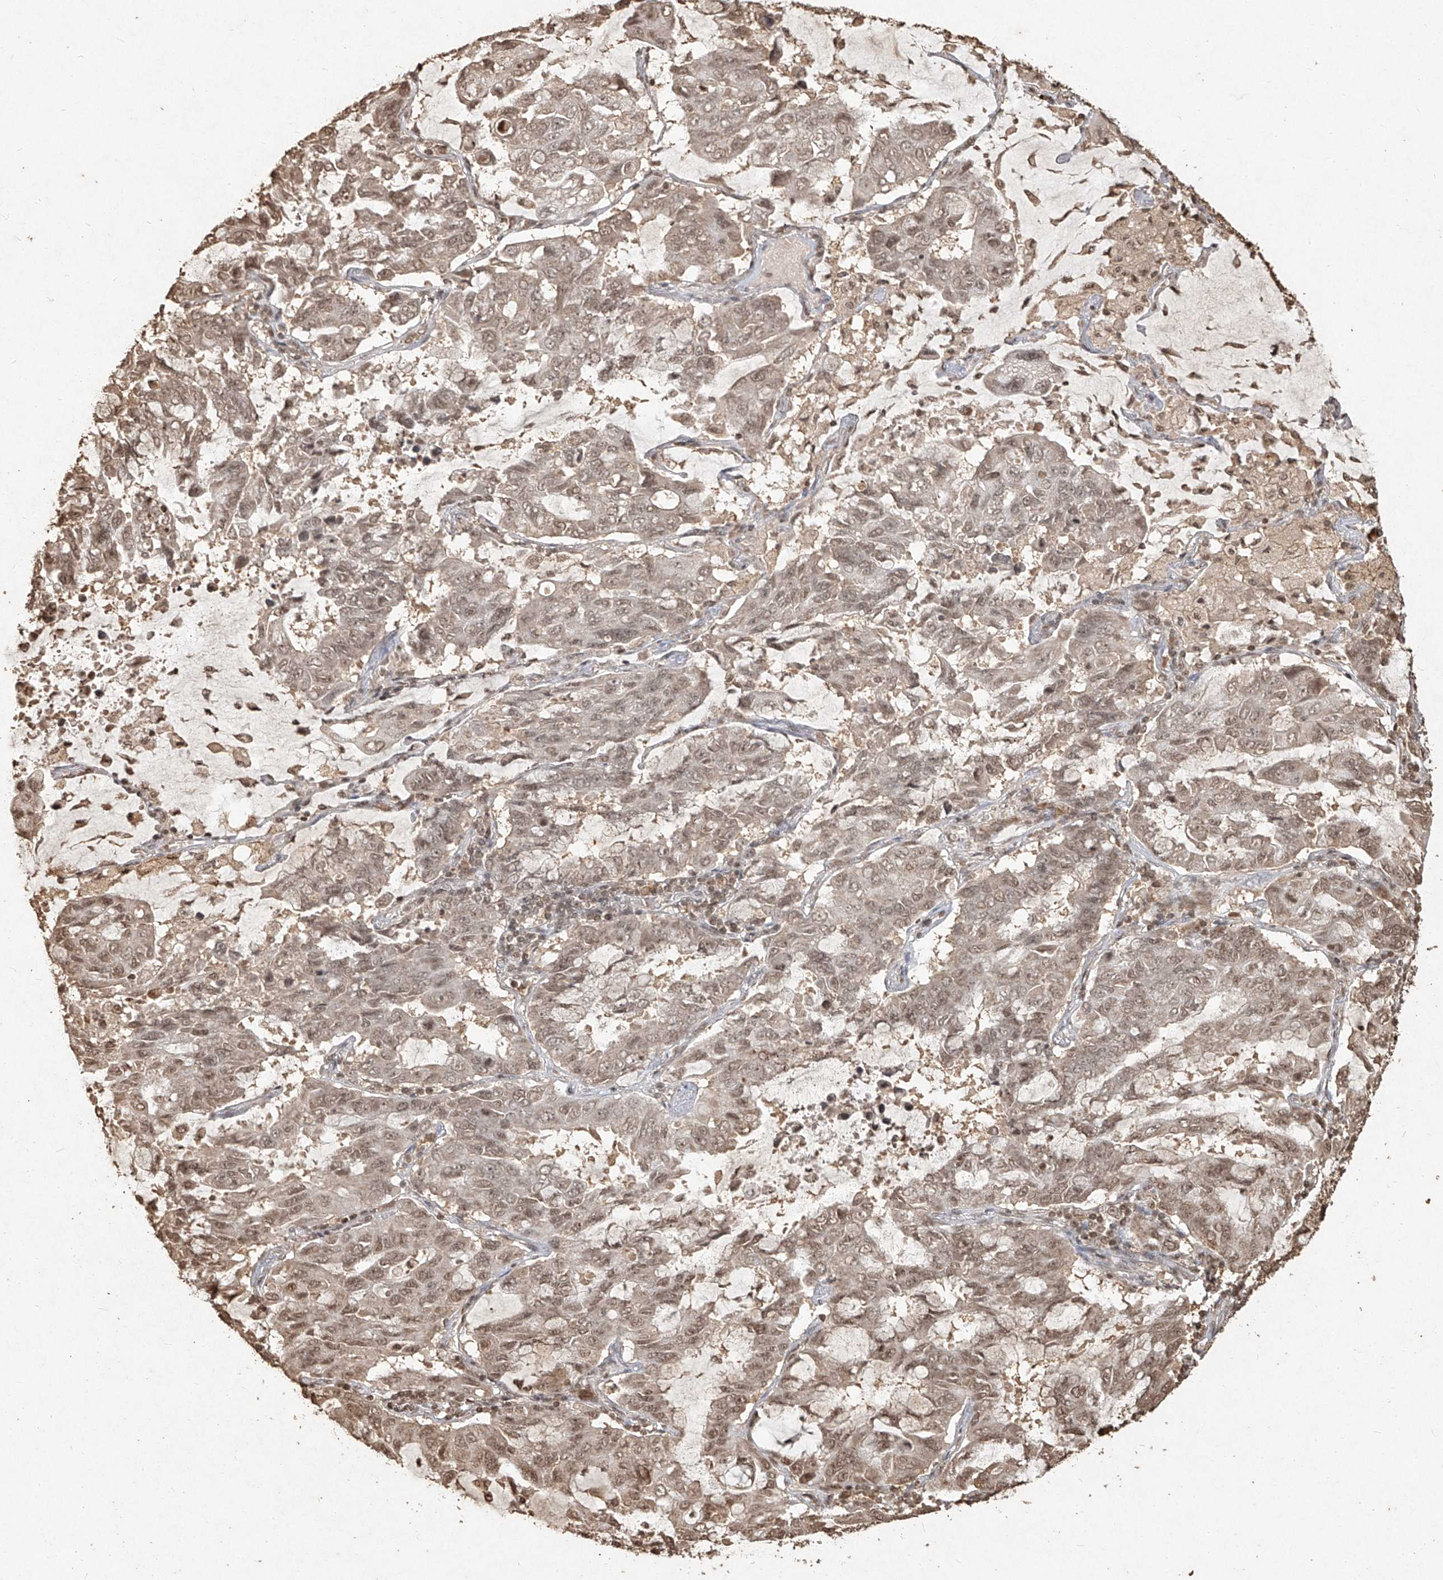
{"staining": {"intensity": "weak", "quantity": ">75%", "location": "nuclear"}, "tissue": "lung cancer", "cell_type": "Tumor cells", "image_type": "cancer", "snomed": [{"axis": "morphology", "description": "Adenocarcinoma, NOS"}, {"axis": "topography", "description": "Lung"}], "caption": "Immunohistochemistry micrograph of neoplastic tissue: human lung cancer (adenocarcinoma) stained using IHC reveals low levels of weak protein expression localized specifically in the nuclear of tumor cells, appearing as a nuclear brown color.", "gene": "UBE2K", "patient": {"sex": "male", "age": 64}}